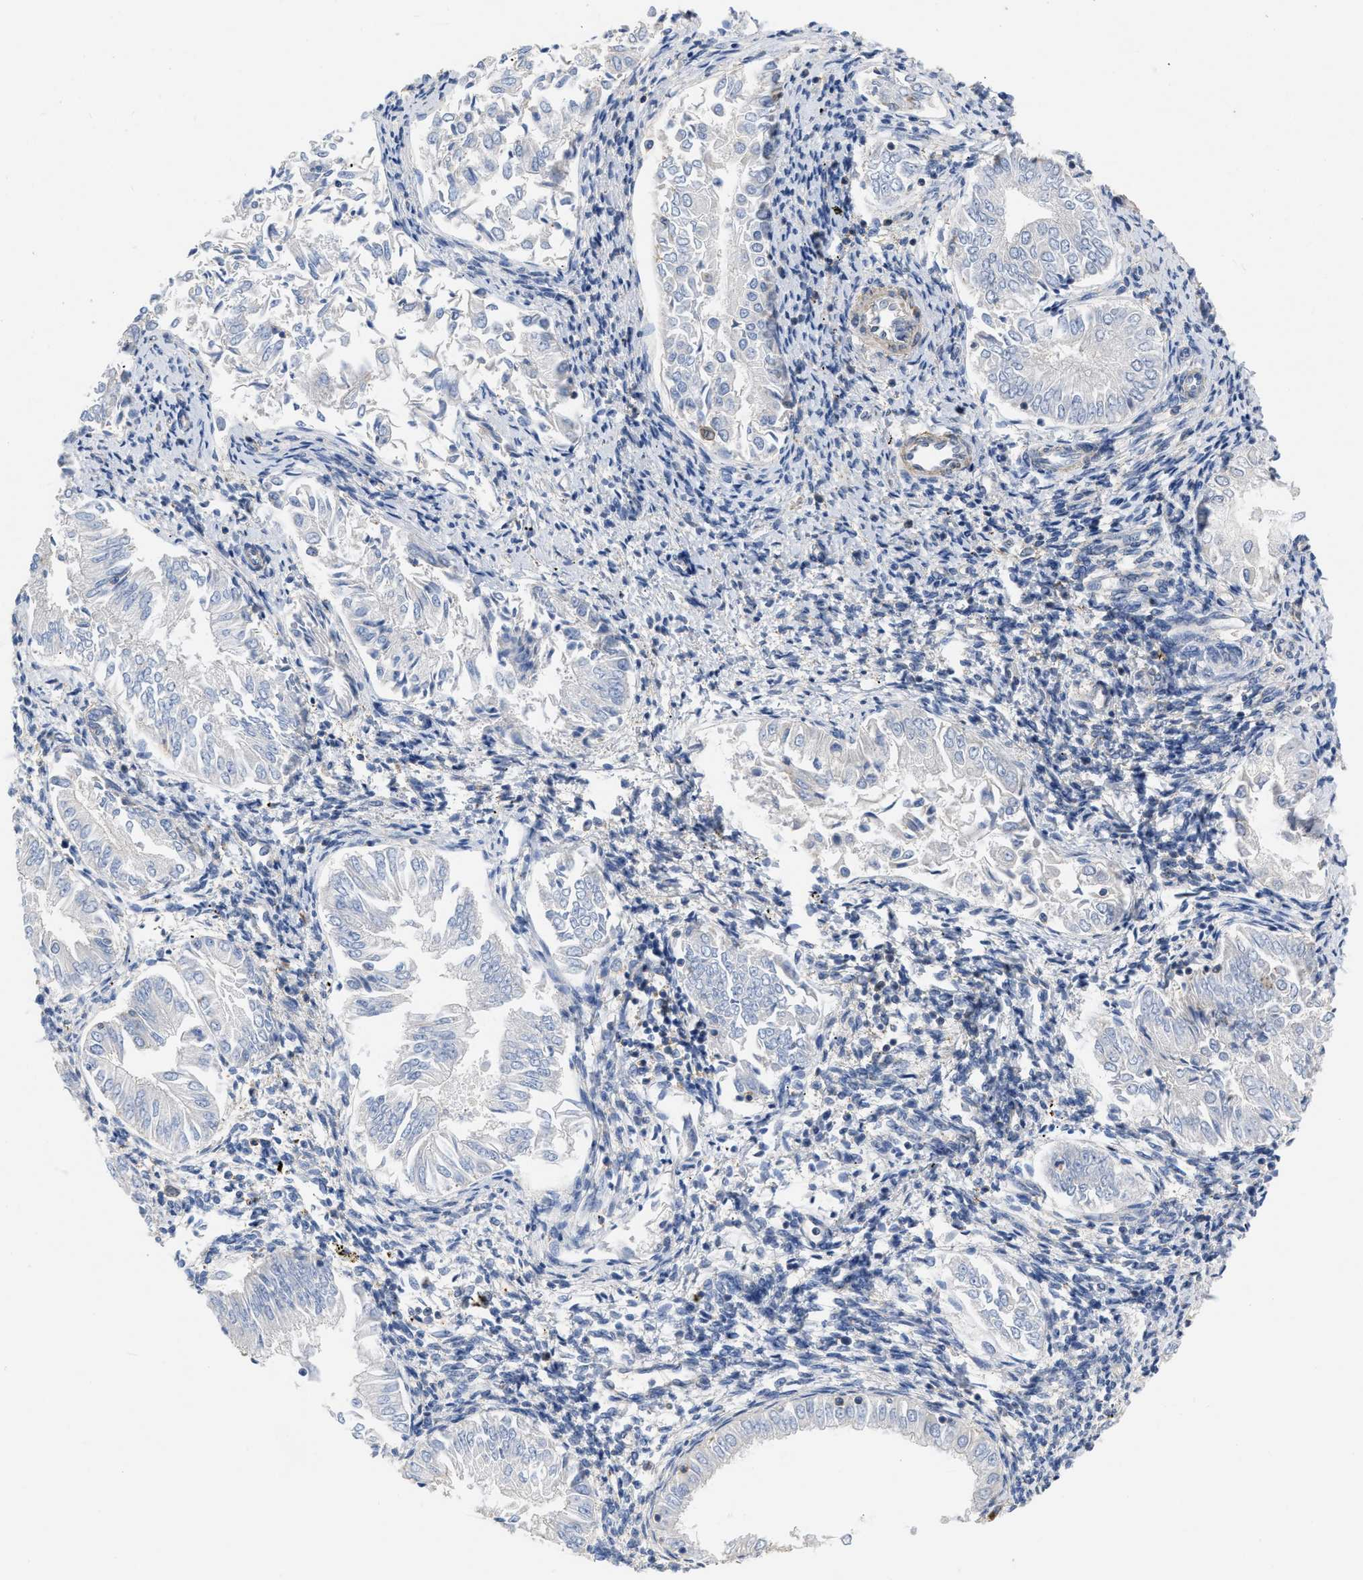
{"staining": {"intensity": "negative", "quantity": "none", "location": "none"}, "tissue": "endometrial cancer", "cell_type": "Tumor cells", "image_type": "cancer", "snomed": [{"axis": "morphology", "description": "Adenocarcinoma, NOS"}, {"axis": "topography", "description": "Endometrium"}], "caption": "IHC of endometrial cancer demonstrates no positivity in tumor cells. (Immunohistochemistry (ihc), brightfield microscopy, high magnification).", "gene": "TMEM131", "patient": {"sex": "female", "age": 53}}